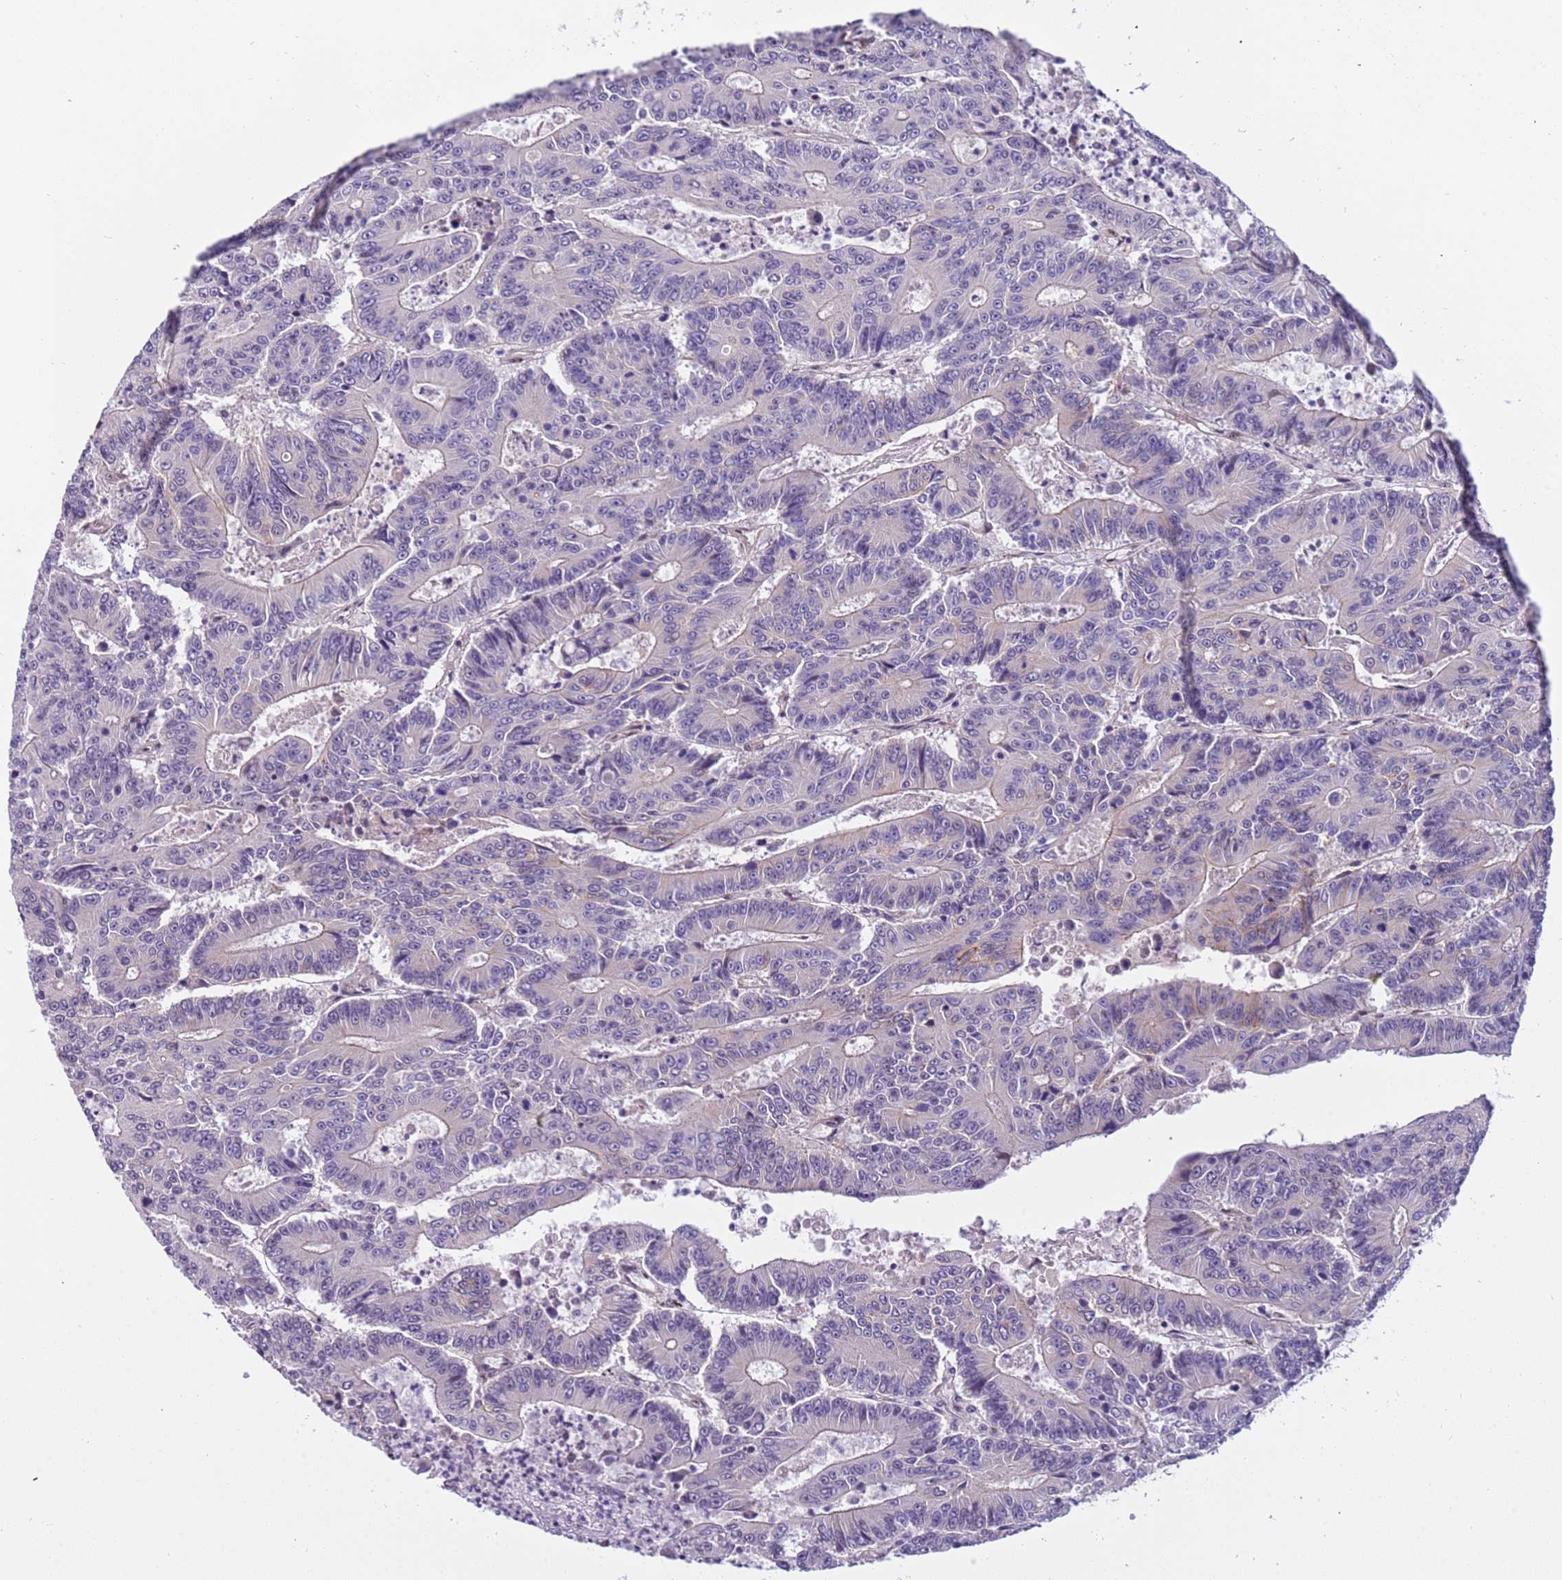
{"staining": {"intensity": "negative", "quantity": "none", "location": "none"}, "tissue": "colorectal cancer", "cell_type": "Tumor cells", "image_type": "cancer", "snomed": [{"axis": "morphology", "description": "Adenocarcinoma, NOS"}, {"axis": "topography", "description": "Colon"}], "caption": "Tumor cells show no significant protein expression in colorectal cancer (adenocarcinoma). (Stains: DAB immunohistochemistry (IHC) with hematoxylin counter stain, Microscopy: brightfield microscopy at high magnification).", "gene": "PLEKHH1", "patient": {"sex": "male", "age": 83}}